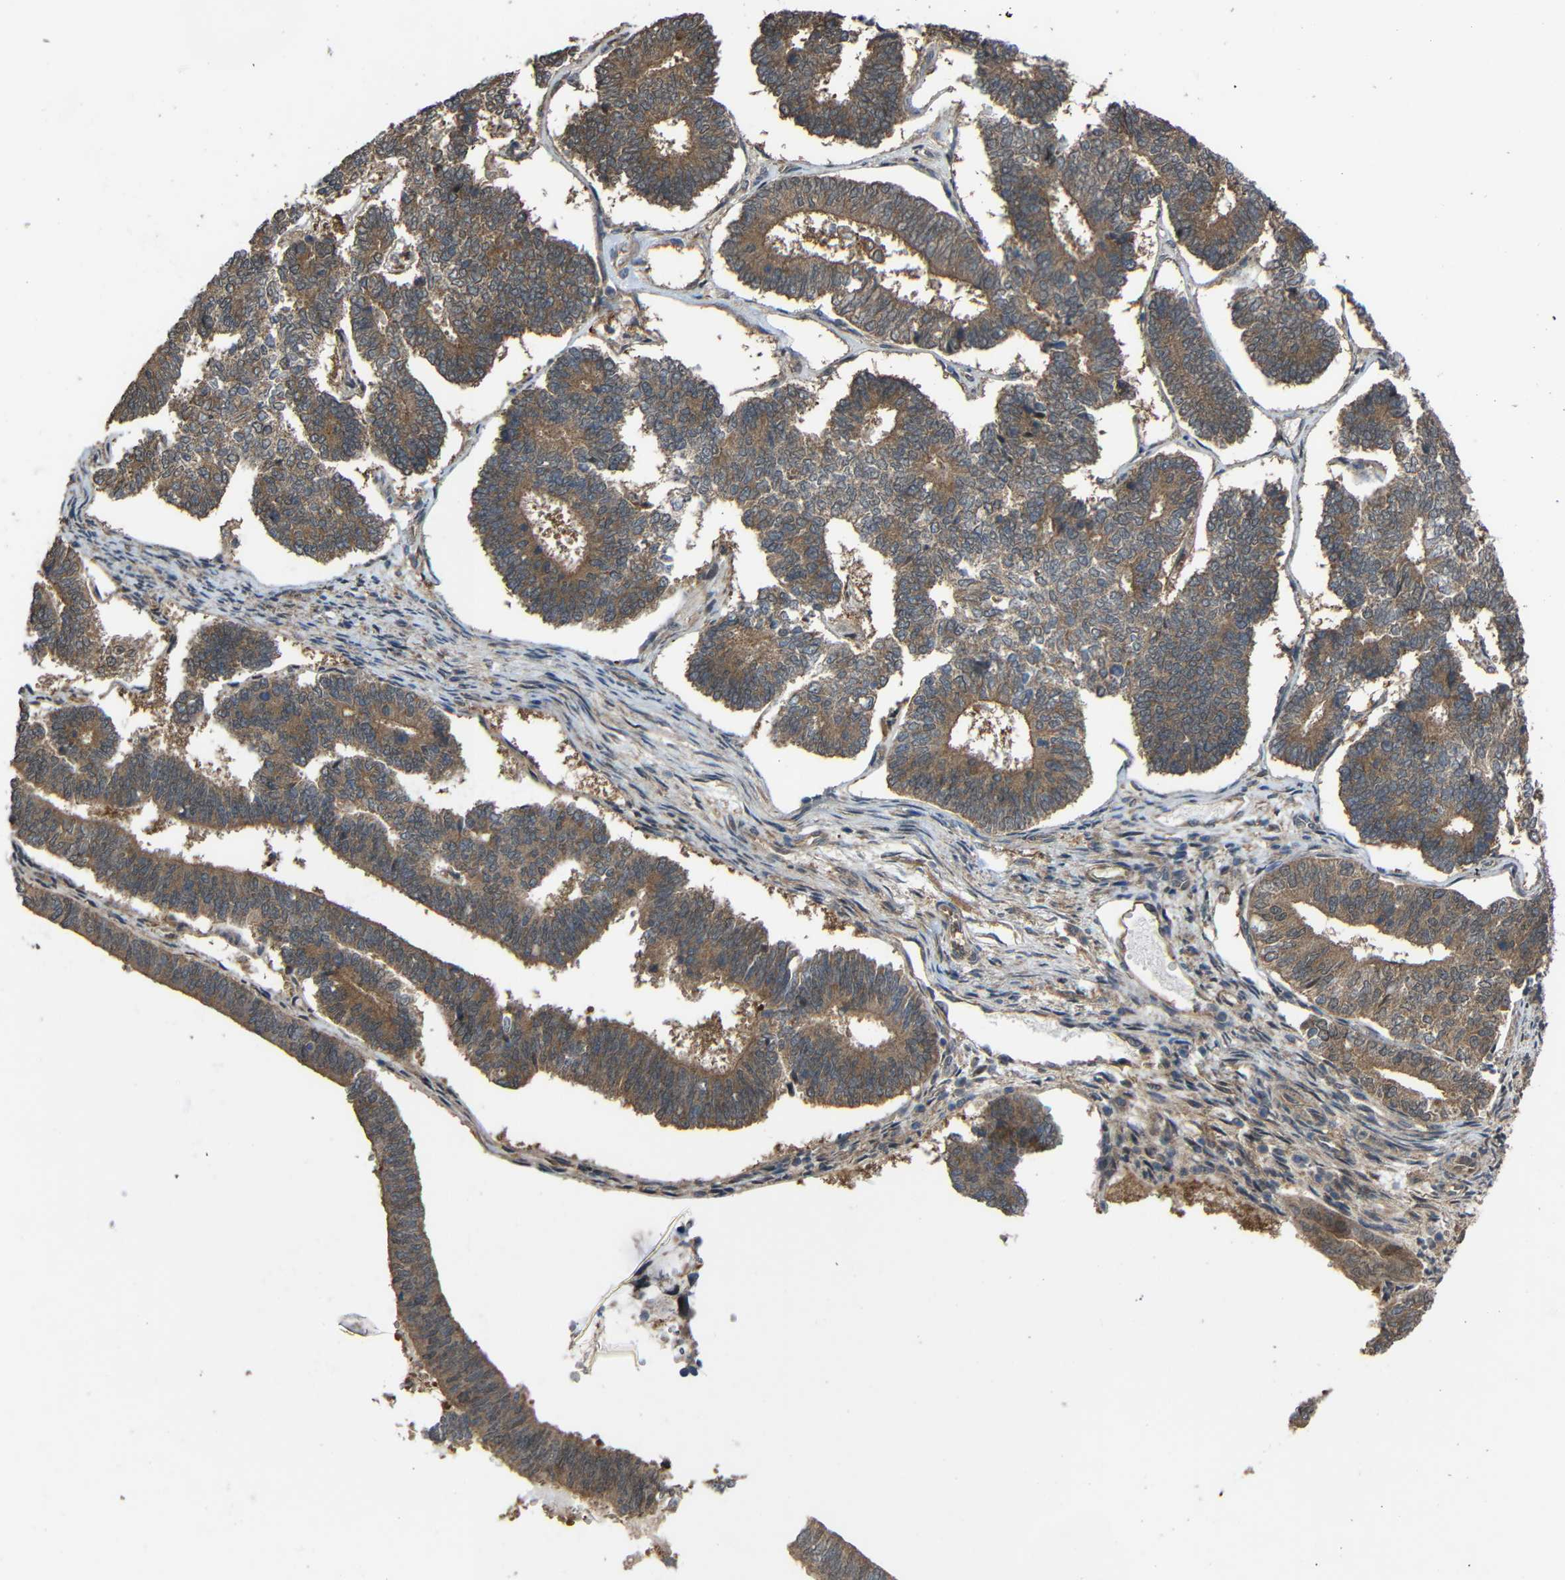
{"staining": {"intensity": "moderate", "quantity": ">75%", "location": "cytoplasmic/membranous"}, "tissue": "endometrial cancer", "cell_type": "Tumor cells", "image_type": "cancer", "snomed": [{"axis": "morphology", "description": "Adenocarcinoma, NOS"}, {"axis": "topography", "description": "Endometrium"}], "caption": "An immunohistochemistry image of neoplastic tissue is shown. Protein staining in brown labels moderate cytoplasmic/membranous positivity in endometrial adenocarcinoma within tumor cells.", "gene": "CHST9", "patient": {"sex": "female", "age": 70}}